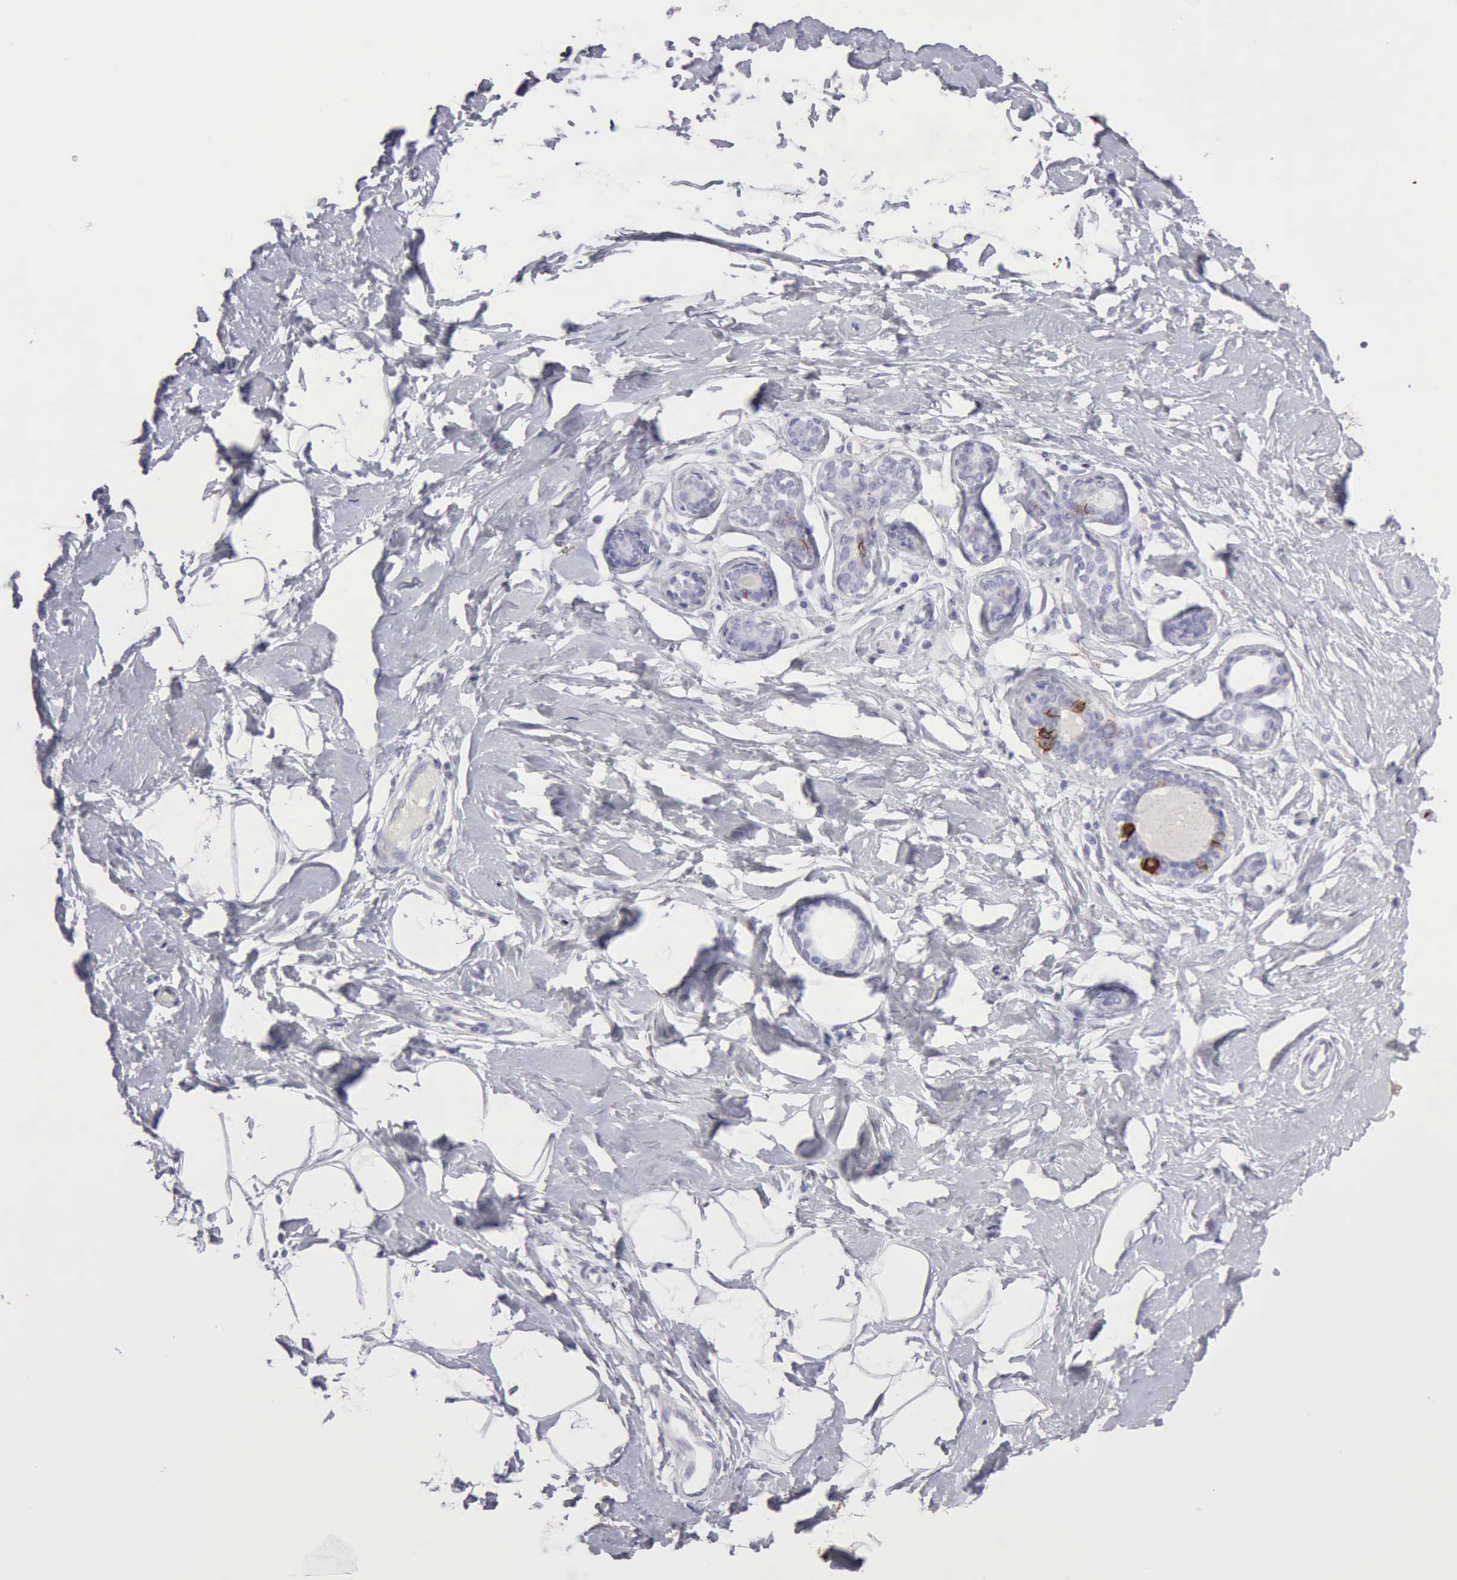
{"staining": {"intensity": "negative", "quantity": "none", "location": "none"}, "tissue": "breast", "cell_type": "Adipocytes", "image_type": "normal", "snomed": [{"axis": "morphology", "description": "Normal tissue, NOS"}, {"axis": "topography", "description": "Breast"}], "caption": "IHC micrograph of normal breast stained for a protein (brown), which shows no positivity in adipocytes. (DAB IHC with hematoxylin counter stain).", "gene": "NCAM1", "patient": {"sex": "female", "age": 23}}